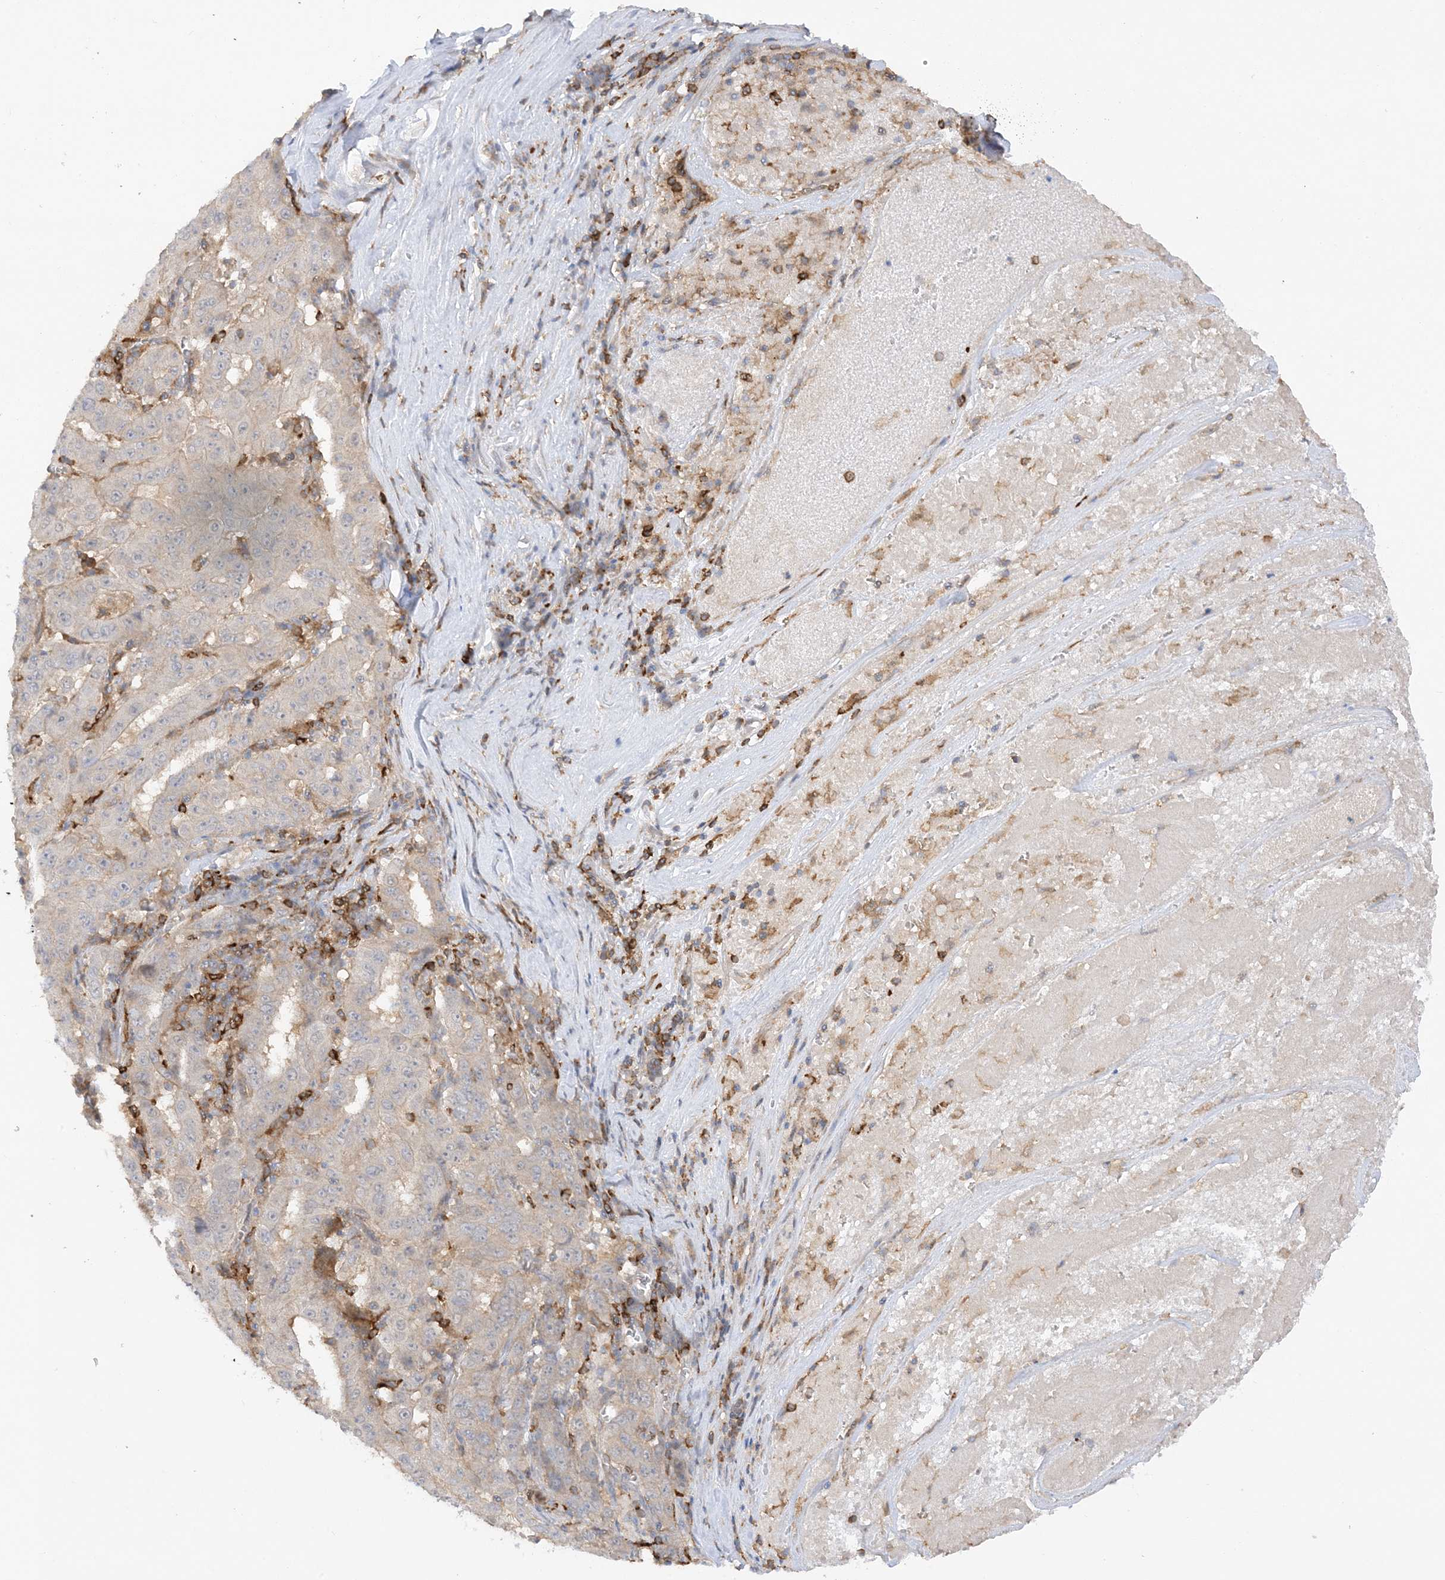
{"staining": {"intensity": "negative", "quantity": "none", "location": "none"}, "tissue": "pancreatic cancer", "cell_type": "Tumor cells", "image_type": "cancer", "snomed": [{"axis": "morphology", "description": "Adenocarcinoma, NOS"}, {"axis": "topography", "description": "Pancreas"}], "caption": "A photomicrograph of pancreatic adenocarcinoma stained for a protein displays no brown staining in tumor cells.", "gene": "PHACTR2", "patient": {"sex": "male", "age": 63}}